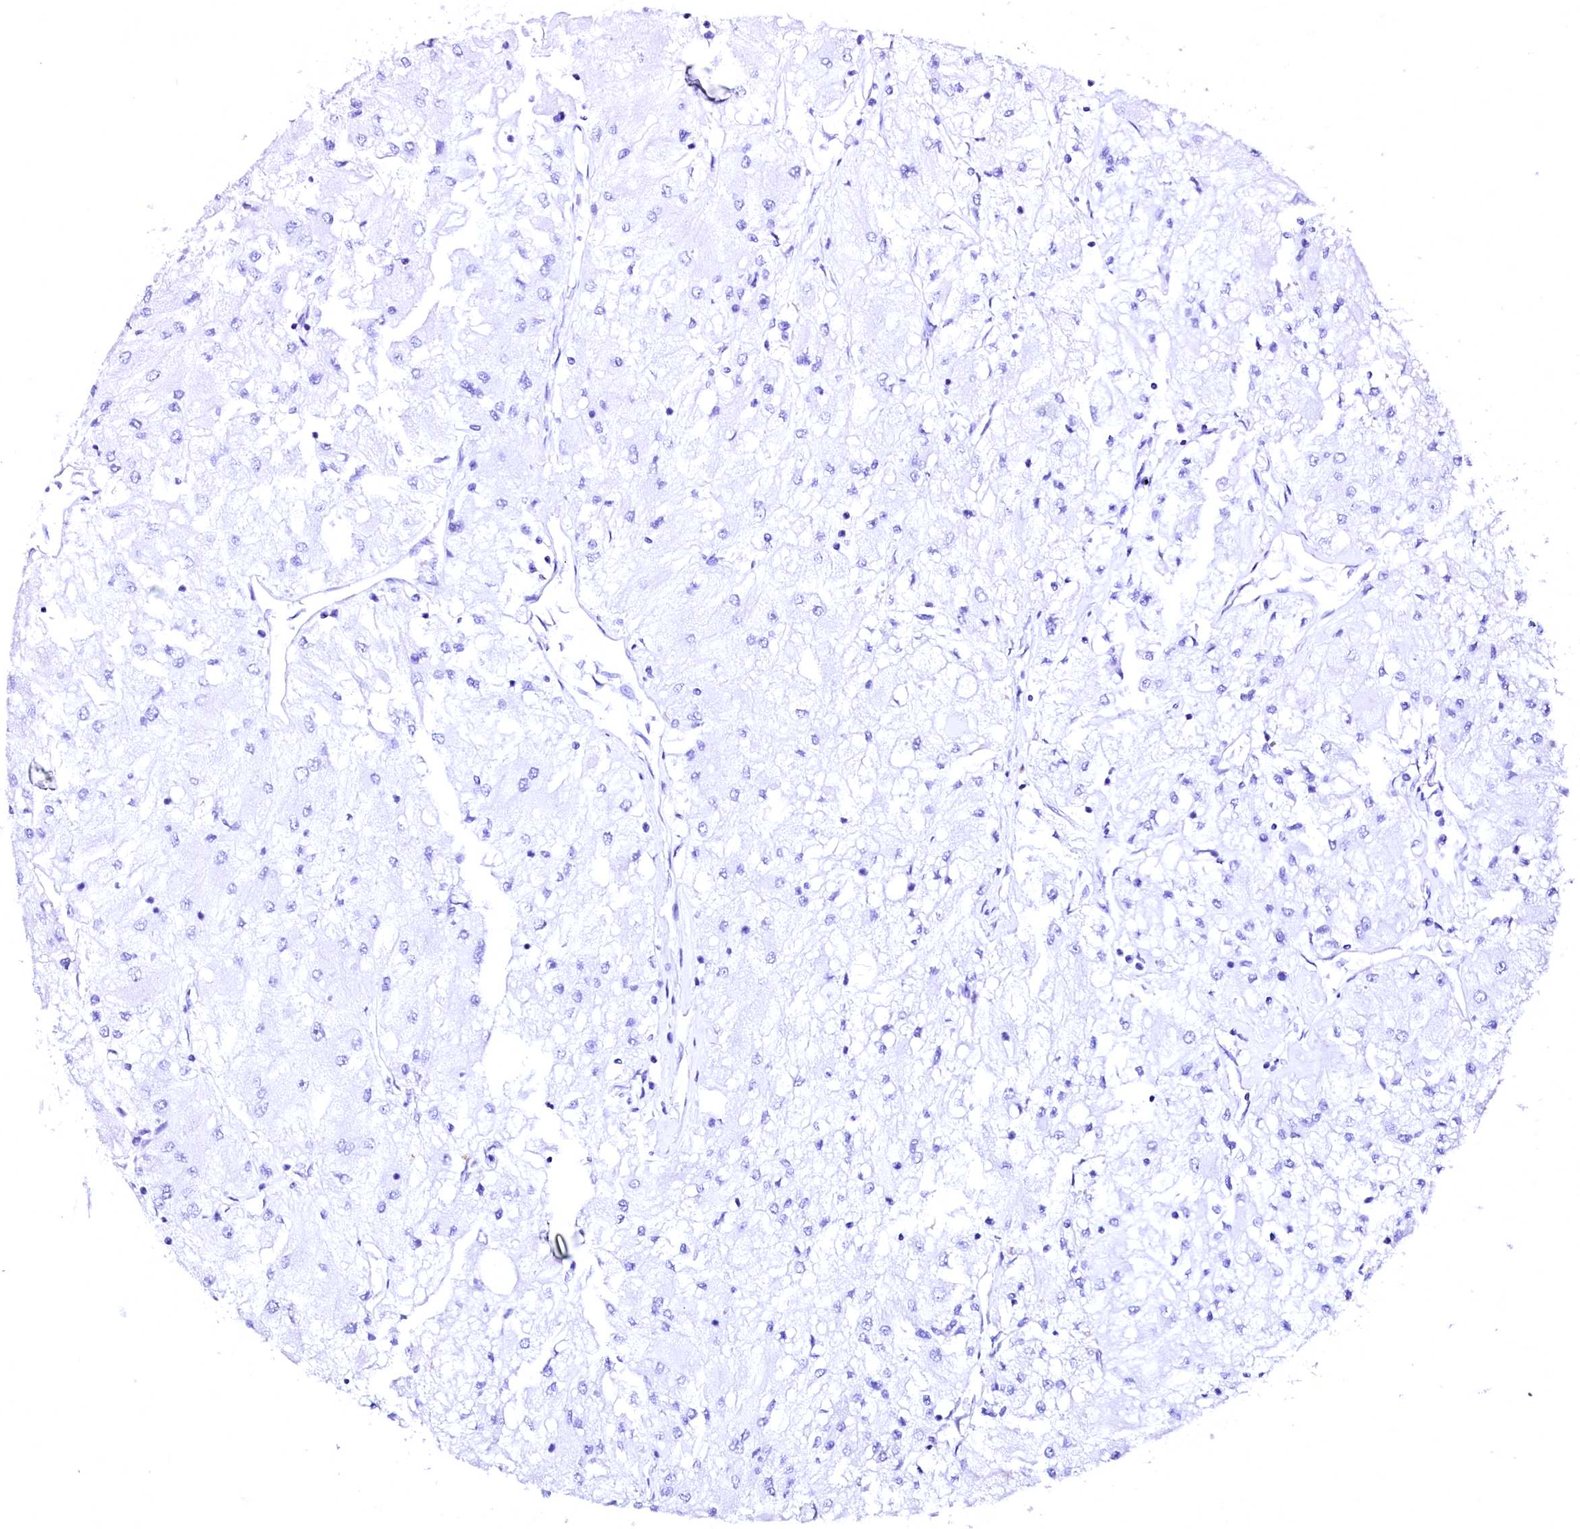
{"staining": {"intensity": "negative", "quantity": "none", "location": "none"}, "tissue": "renal cancer", "cell_type": "Tumor cells", "image_type": "cancer", "snomed": [{"axis": "morphology", "description": "Adenocarcinoma, NOS"}, {"axis": "topography", "description": "Kidney"}], "caption": "DAB (3,3'-diaminobenzidine) immunohistochemical staining of renal cancer (adenocarcinoma) demonstrates no significant positivity in tumor cells.", "gene": "SFR1", "patient": {"sex": "male", "age": 80}}